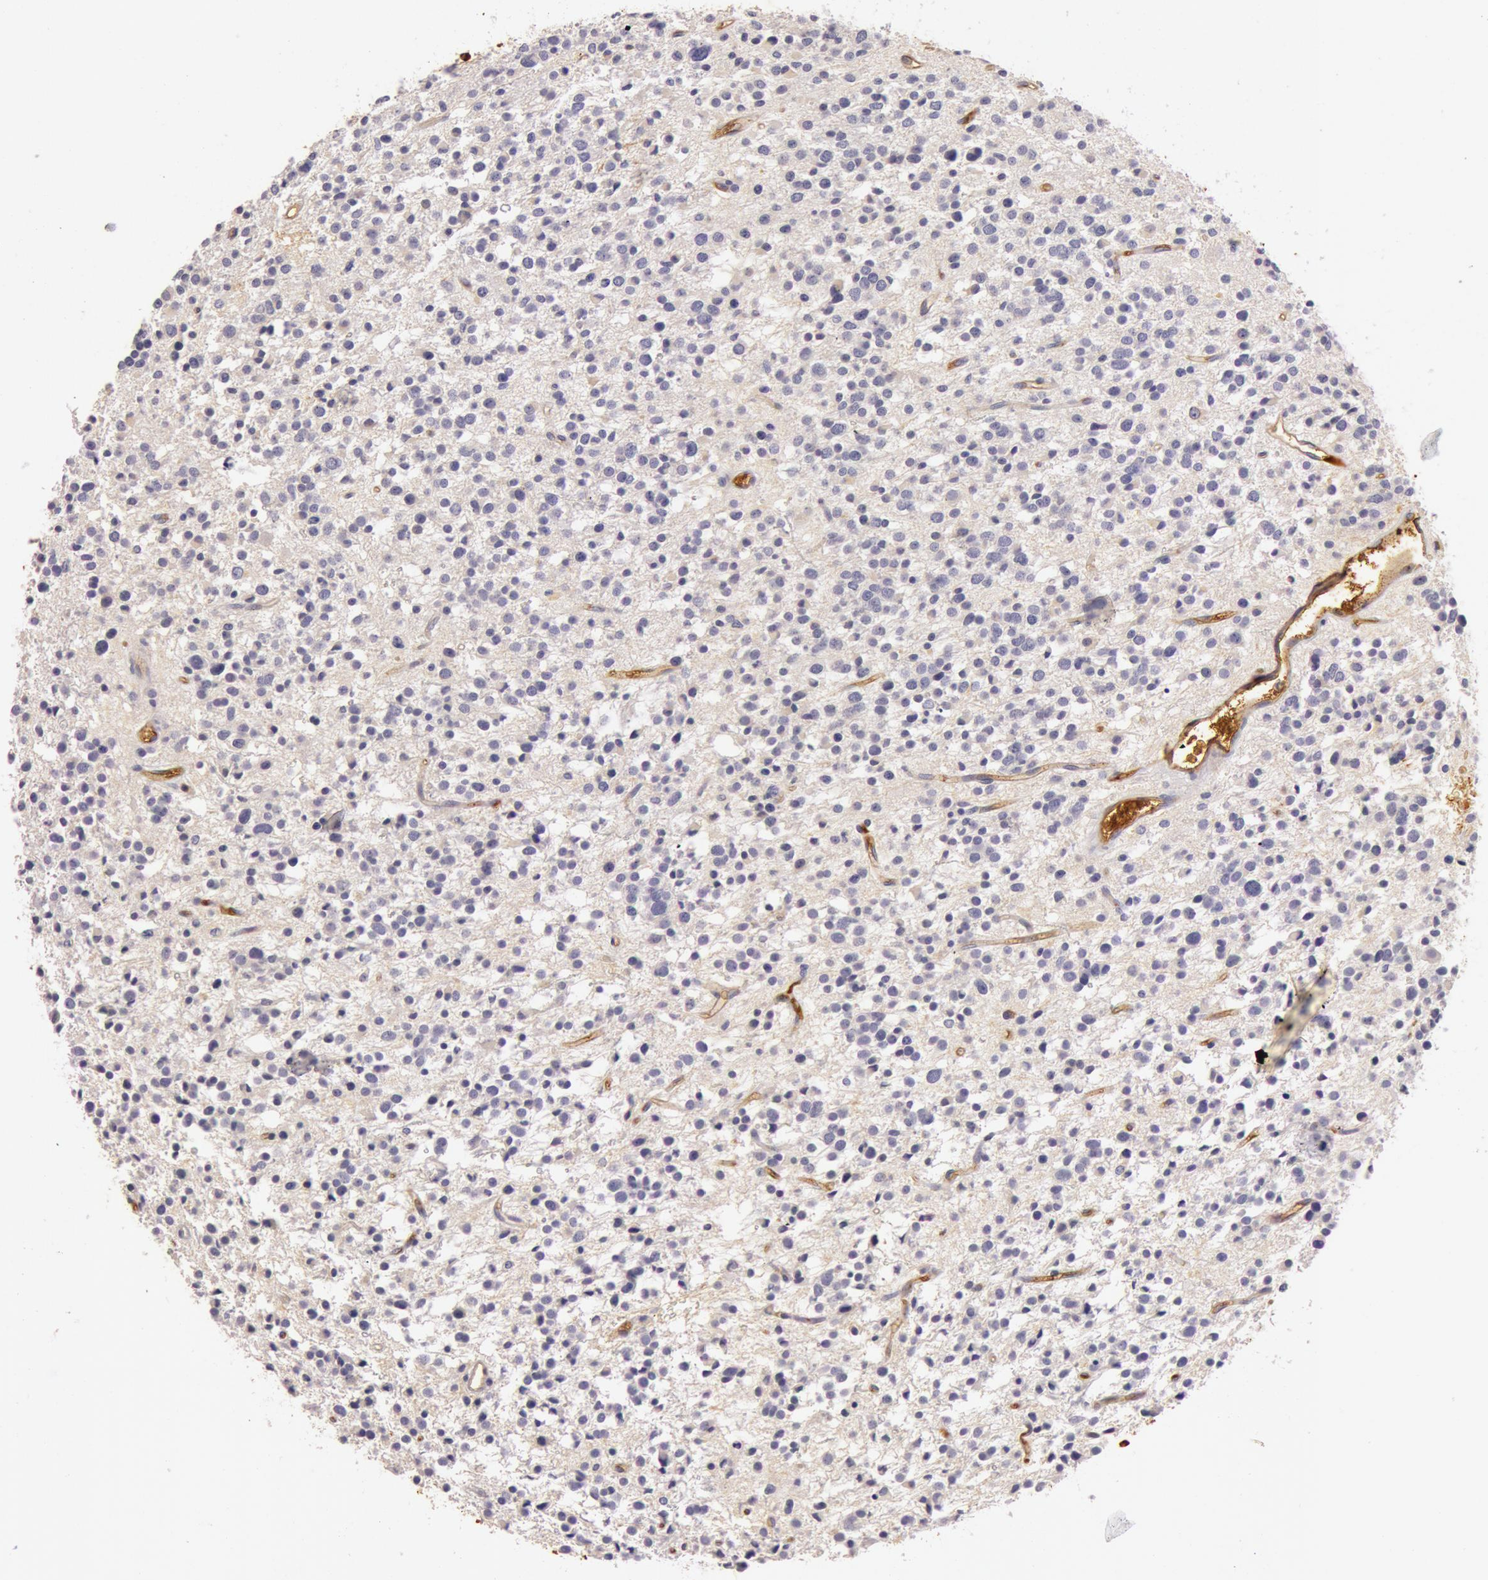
{"staining": {"intensity": "negative", "quantity": "none", "location": "none"}, "tissue": "glioma", "cell_type": "Tumor cells", "image_type": "cancer", "snomed": [{"axis": "morphology", "description": "Glioma, malignant, Low grade"}, {"axis": "topography", "description": "Brain"}], "caption": "A high-resolution photomicrograph shows IHC staining of glioma, which reveals no significant expression in tumor cells.", "gene": "C4BPA", "patient": {"sex": "female", "age": 36}}